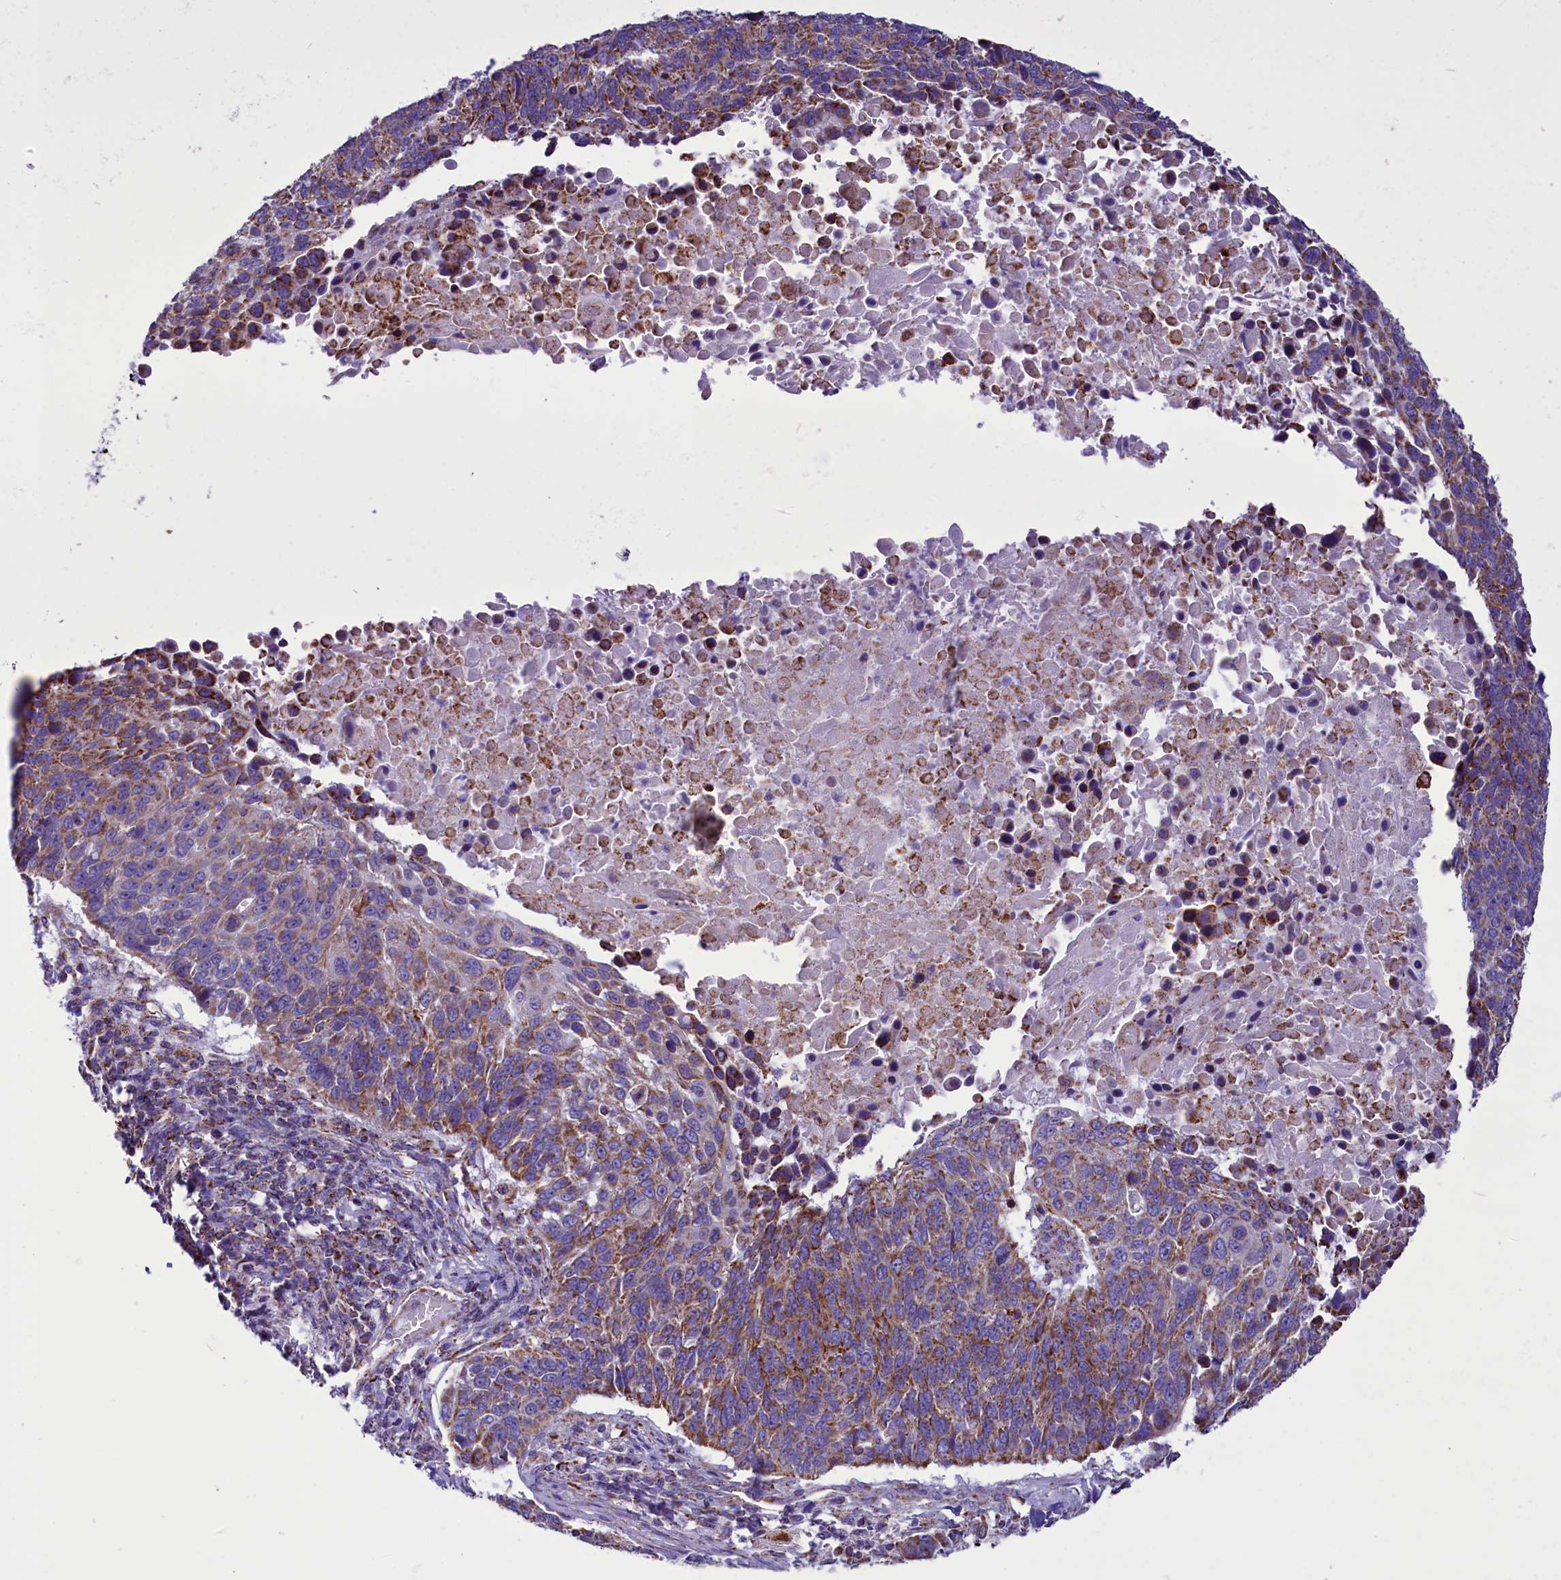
{"staining": {"intensity": "moderate", "quantity": ">75%", "location": "cytoplasmic/membranous"}, "tissue": "lung cancer", "cell_type": "Tumor cells", "image_type": "cancer", "snomed": [{"axis": "morphology", "description": "Normal tissue, NOS"}, {"axis": "morphology", "description": "Squamous cell carcinoma, NOS"}, {"axis": "topography", "description": "Lymph node"}, {"axis": "topography", "description": "Lung"}], "caption": "Lung cancer was stained to show a protein in brown. There is medium levels of moderate cytoplasmic/membranous positivity in approximately >75% of tumor cells. The staining is performed using DAB brown chromogen to label protein expression. The nuclei are counter-stained blue using hematoxylin.", "gene": "ICA1L", "patient": {"sex": "male", "age": 66}}